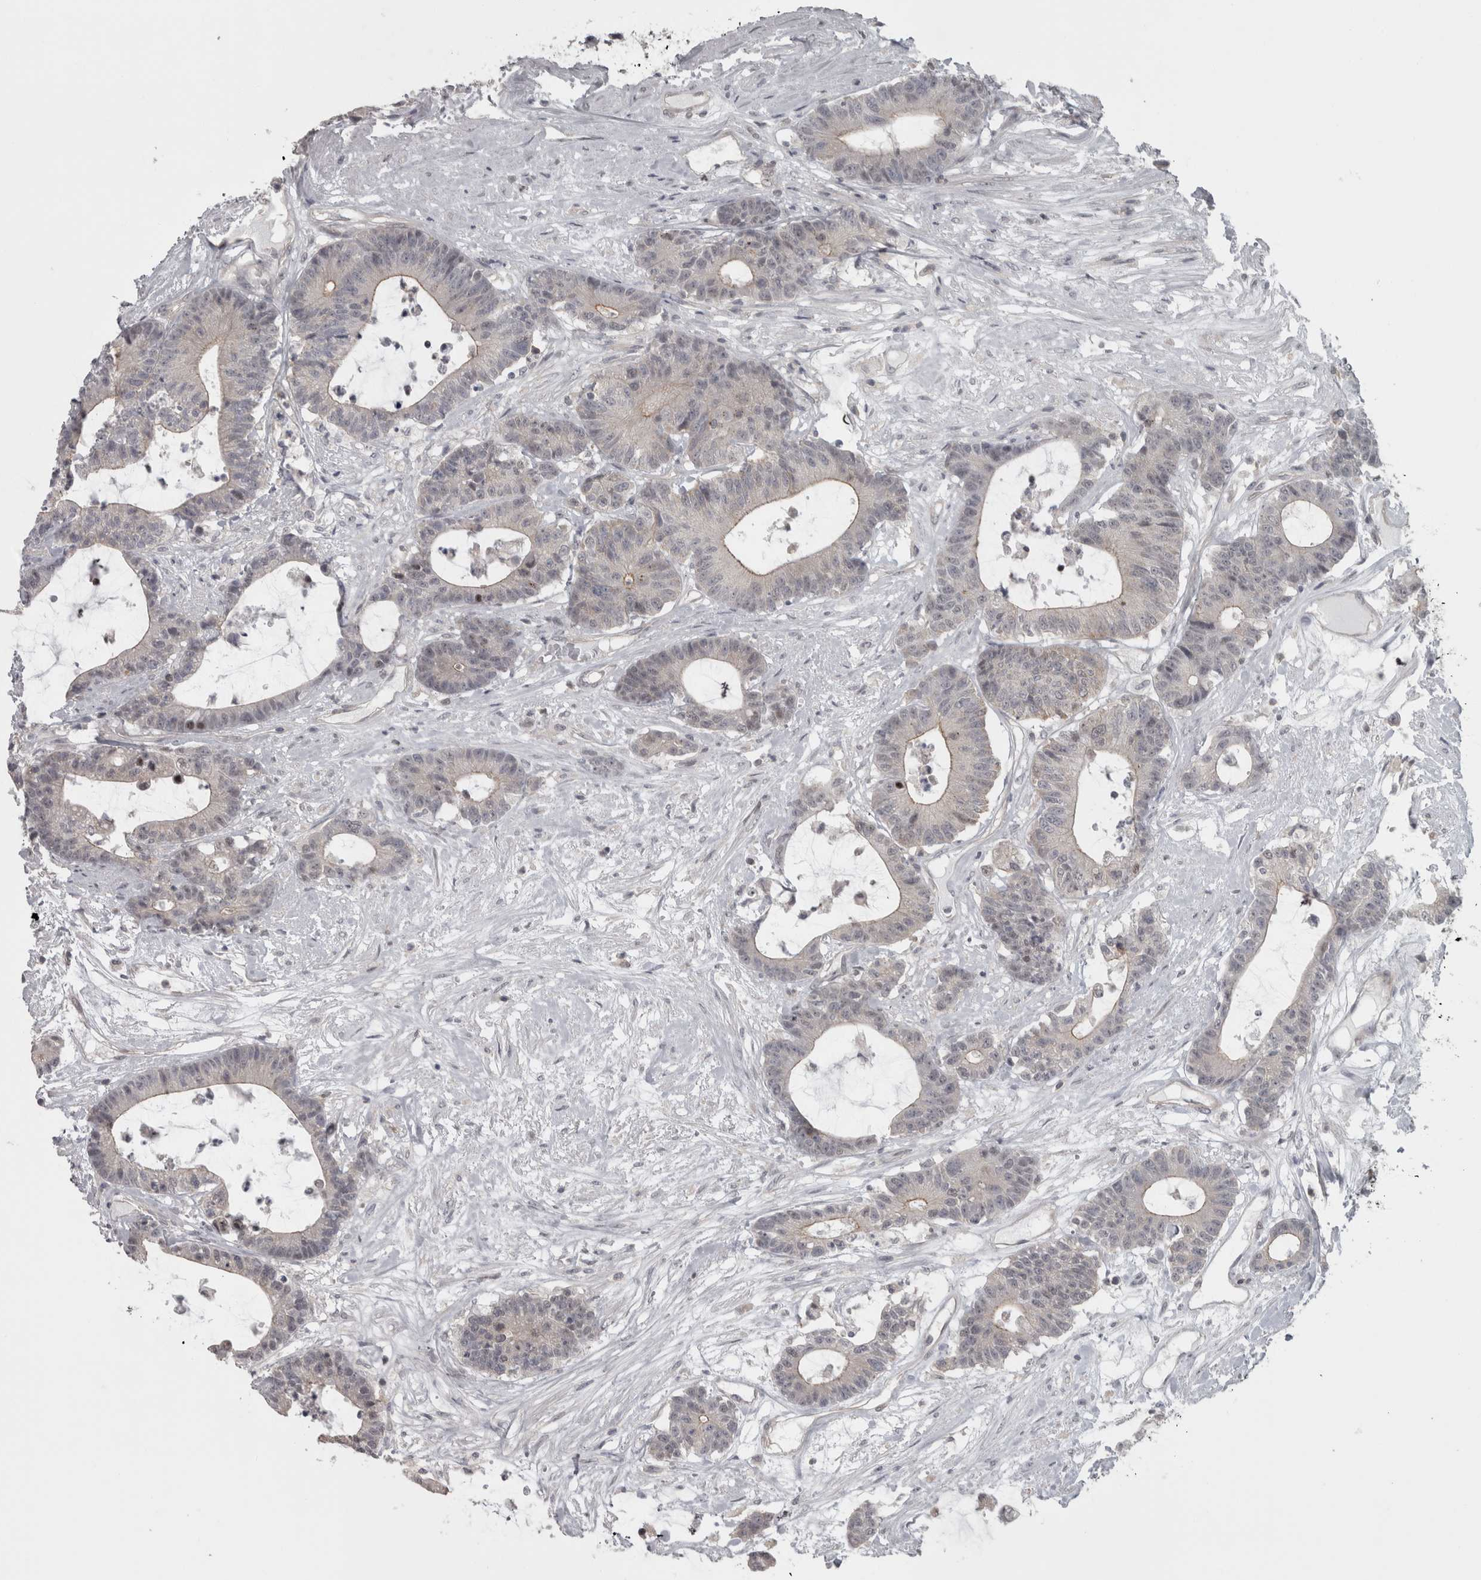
{"staining": {"intensity": "weak", "quantity": "<25%", "location": "cytoplasmic/membranous"}, "tissue": "colorectal cancer", "cell_type": "Tumor cells", "image_type": "cancer", "snomed": [{"axis": "morphology", "description": "Adenocarcinoma, NOS"}, {"axis": "topography", "description": "Colon"}], "caption": "There is no significant positivity in tumor cells of colorectal cancer (adenocarcinoma).", "gene": "PPP1R12B", "patient": {"sex": "female", "age": 84}}